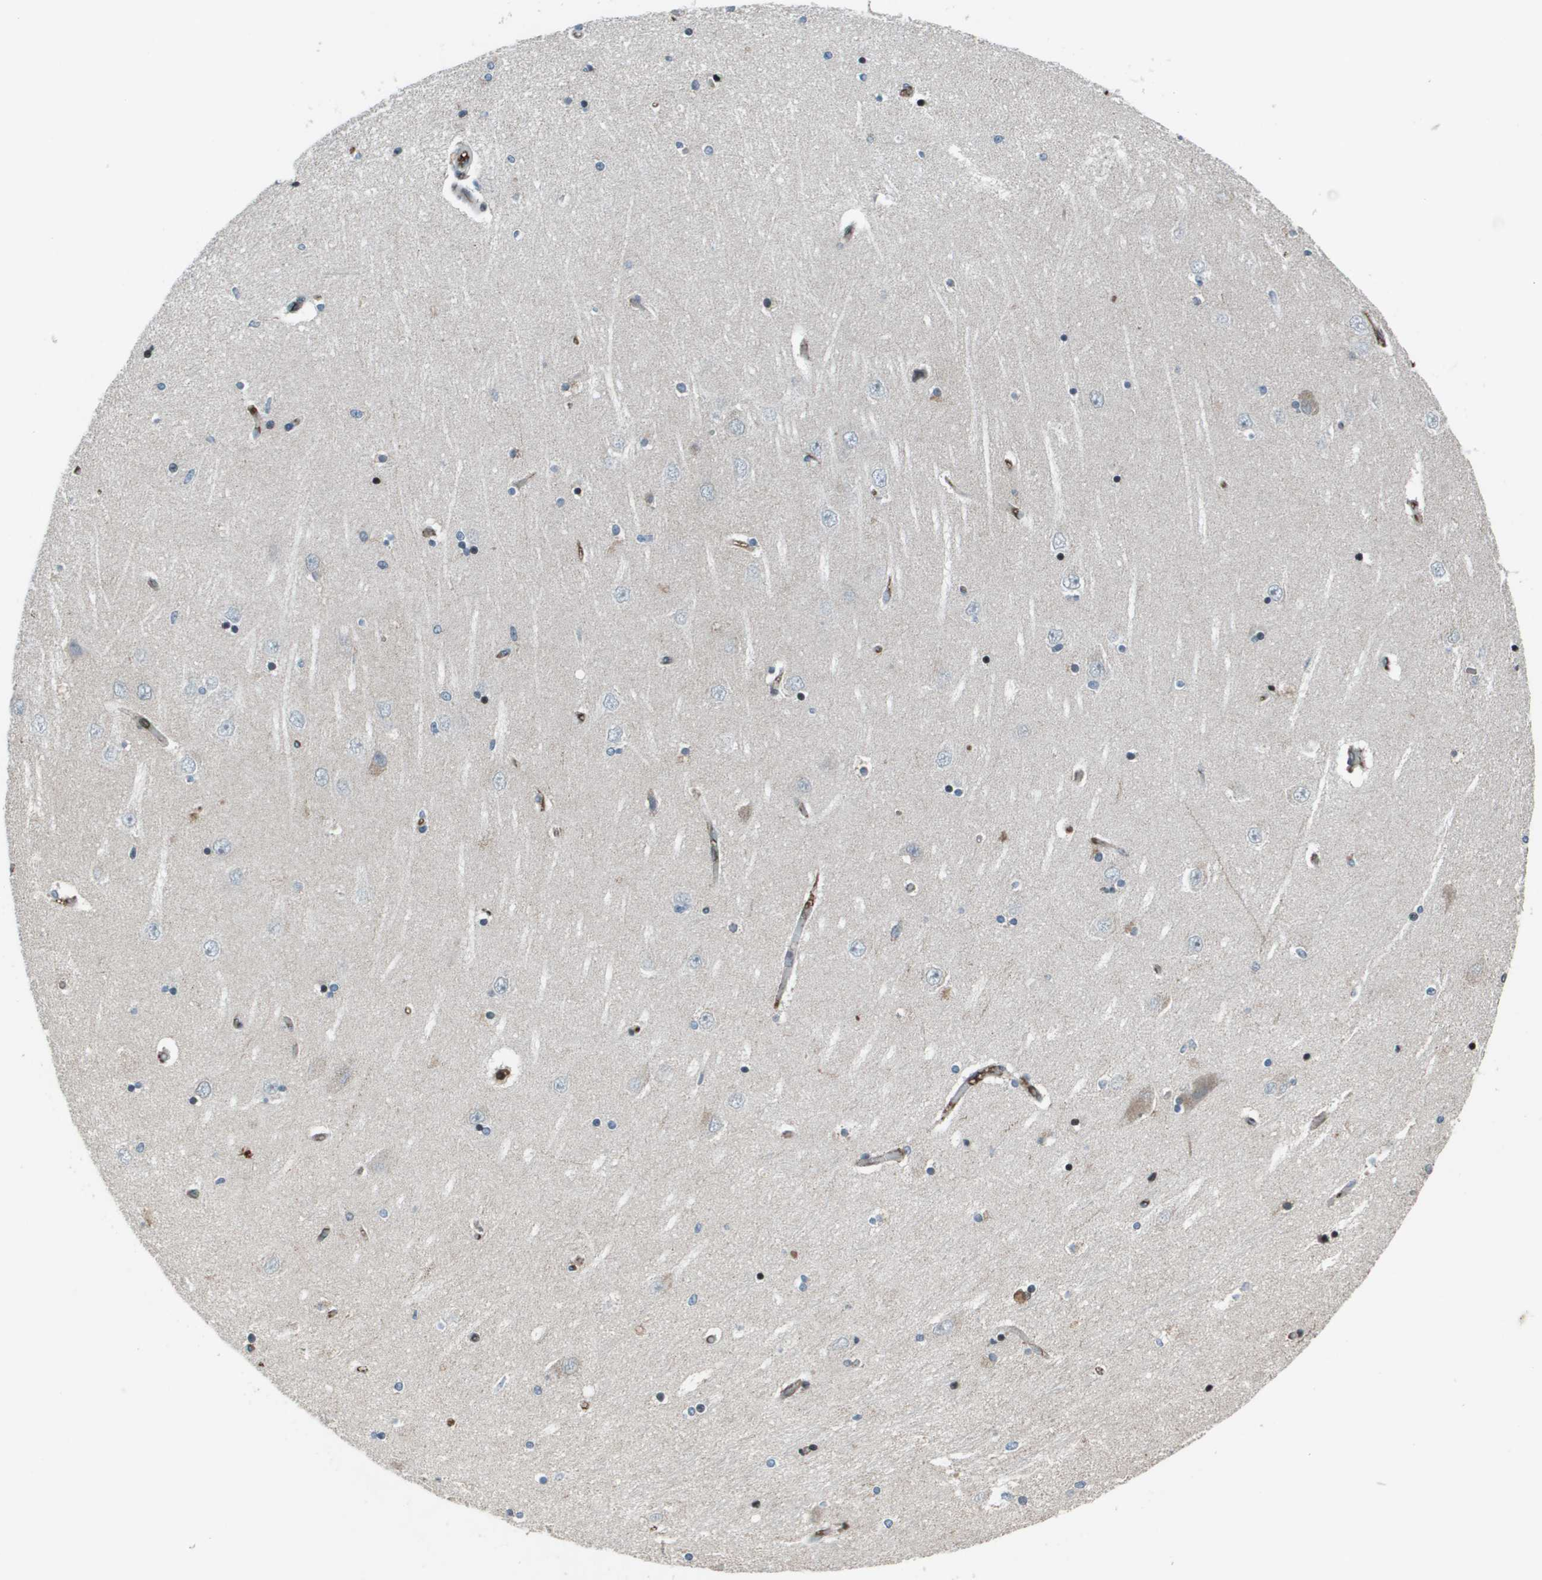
{"staining": {"intensity": "moderate", "quantity": "<25%", "location": "nuclear"}, "tissue": "hippocampus", "cell_type": "Glial cells", "image_type": "normal", "snomed": [{"axis": "morphology", "description": "Normal tissue, NOS"}, {"axis": "topography", "description": "Hippocampus"}], "caption": "High-power microscopy captured an immunohistochemistry (IHC) photomicrograph of benign hippocampus, revealing moderate nuclear positivity in about <25% of glial cells.", "gene": "CXCL12", "patient": {"sex": "female", "age": 54}}